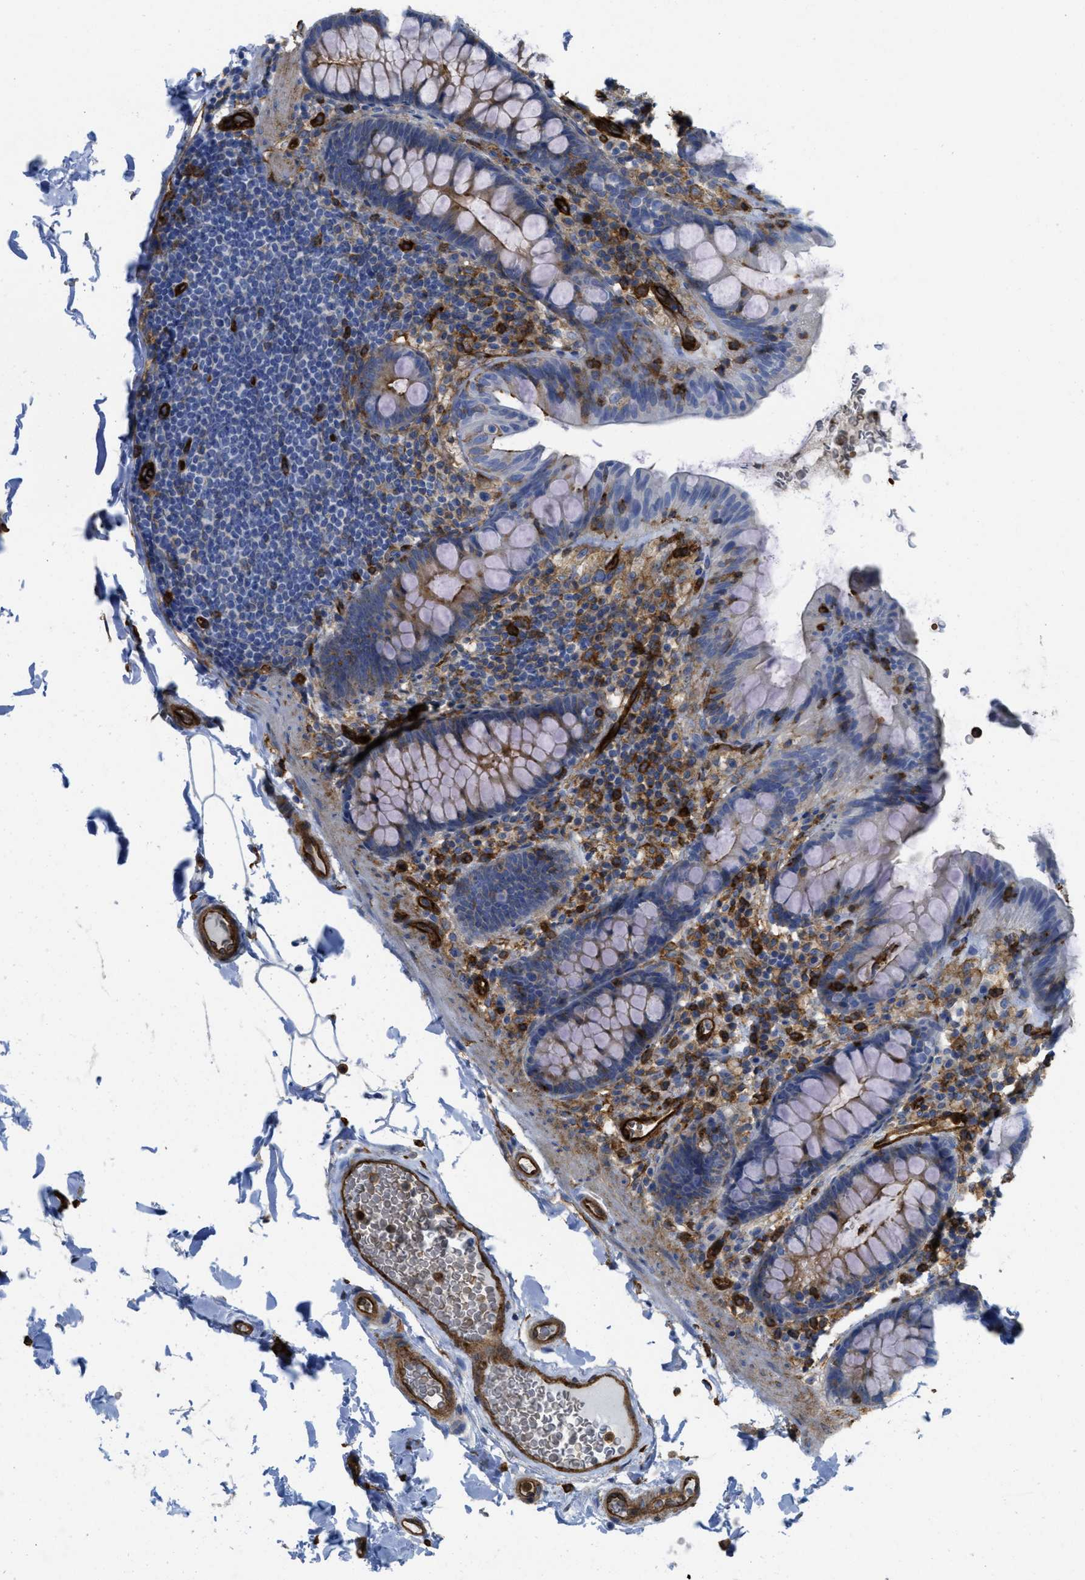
{"staining": {"intensity": "strong", "quantity": ">75%", "location": "cytoplasmic/membranous"}, "tissue": "colon", "cell_type": "Endothelial cells", "image_type": "normal", "snomed": [{"axis": "morphology", "description": "Normal tissue, NOS"}, {"axis": "topography", "description": "Colon"}], "caption": "Protein staining of normal colon reveals strong cytoplasmic/membranous staining in about >75% of endothelial cells.", "gene": "HIP1", "patient": {"sex": "female", "age": 80}}